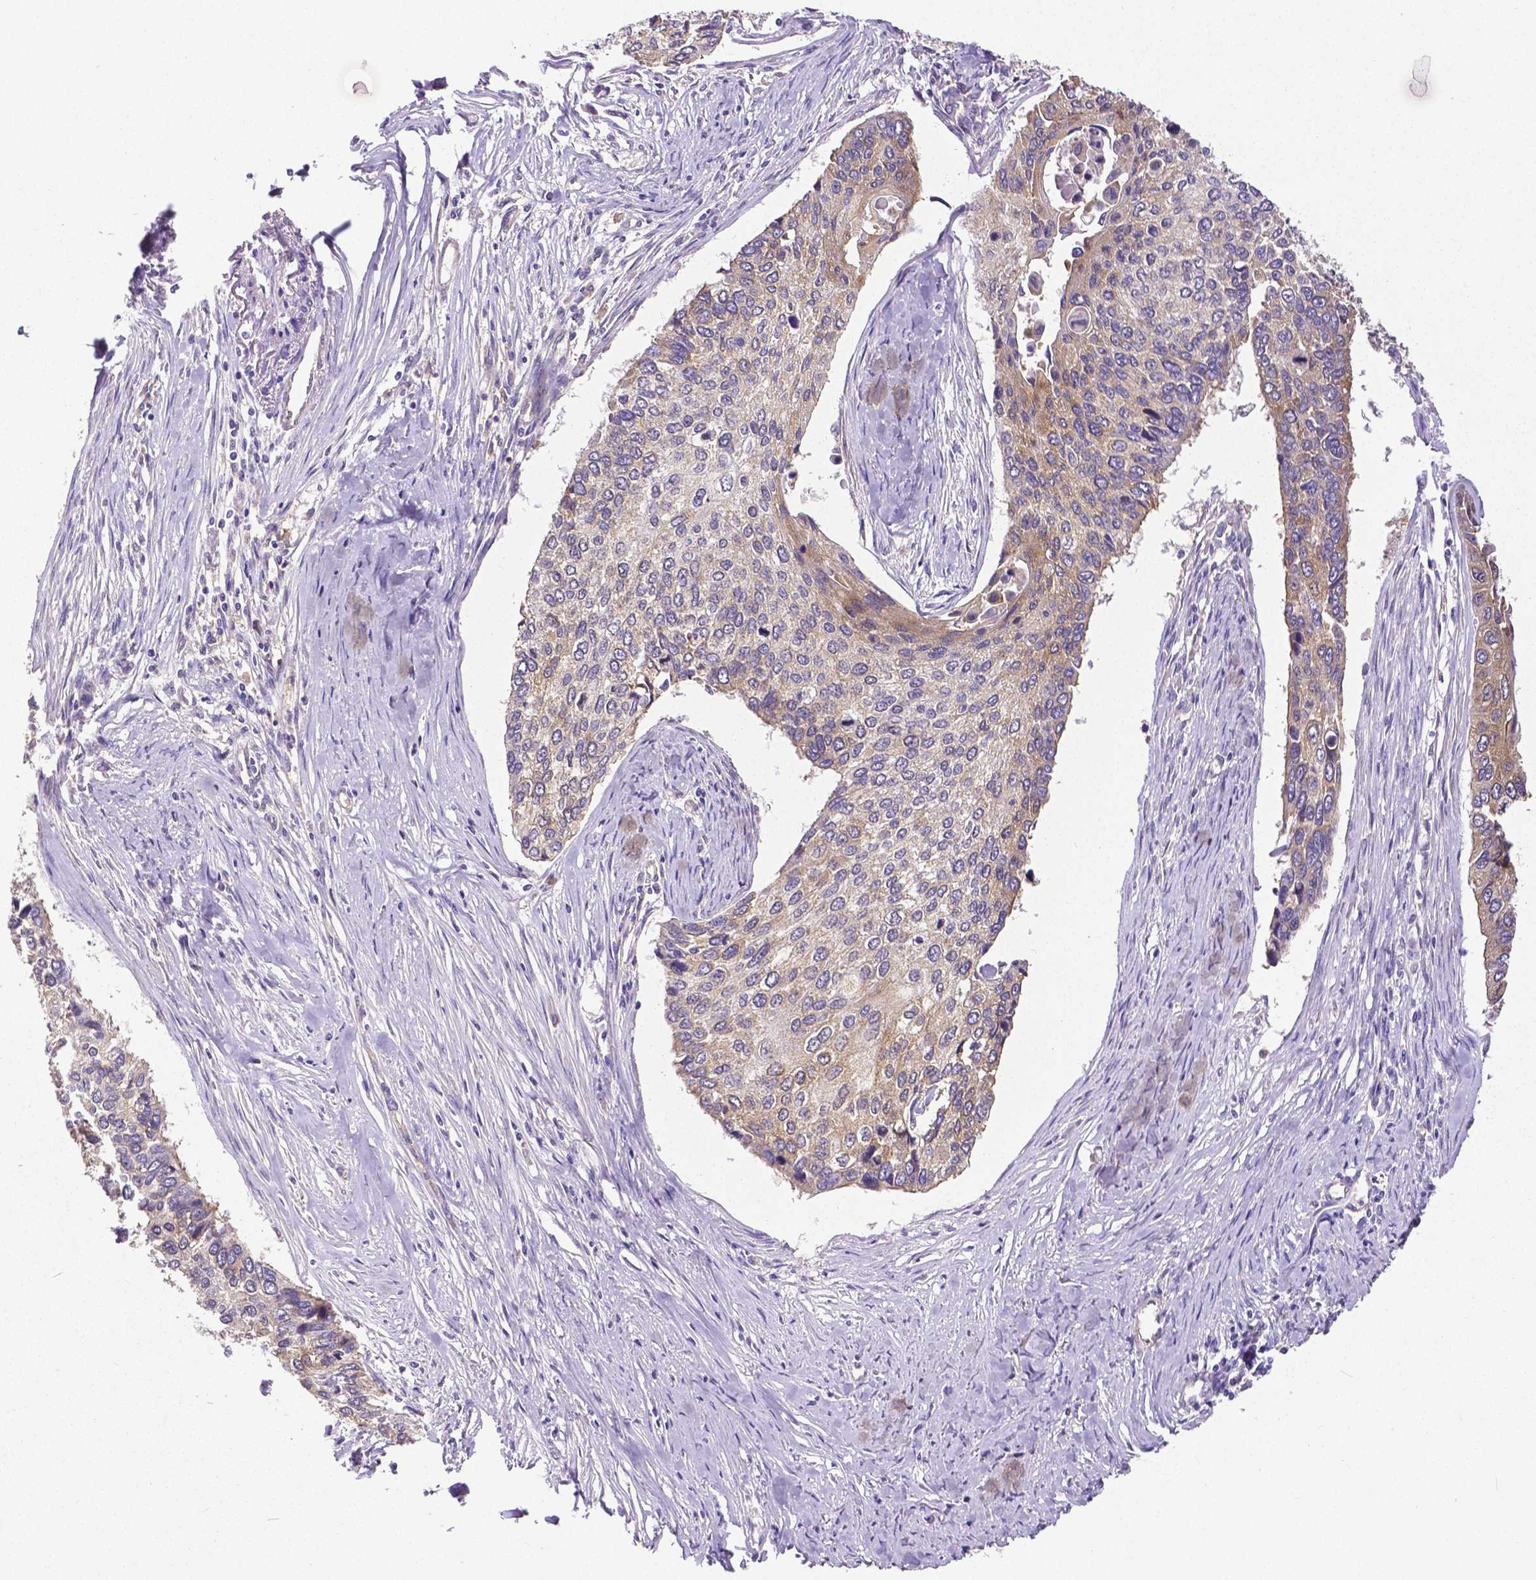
{"staining": {"intensity": "weak", "quantity": ">75%", "location": "cytoplasmic/membranous"}, "tissue": "lung cancer", "cell_type": "Tumor cells", "image_type": "cancer", "snomed": [{"axis": "morphology", "description": "Squamous cell carcinoma, NOS"}, {"axis": "morphology", "description": "Squamous cell carcinoma, metastatic, NOS"}, {"axis": "topography", "description": "Lung"}], "caption": "Brown immunohistochemical staining in metastatic squamous cell carcinoma (lung) displays weak cytoplasmic/membranous staining in about >75% of tumor cells. The protein of interest is stained brown, and the nuclei are stained in blue (DAB IHC with brightfield microscopy, high magnification).", "gene": "DICER1", "patient": {"sex": "male", "age": 63}}